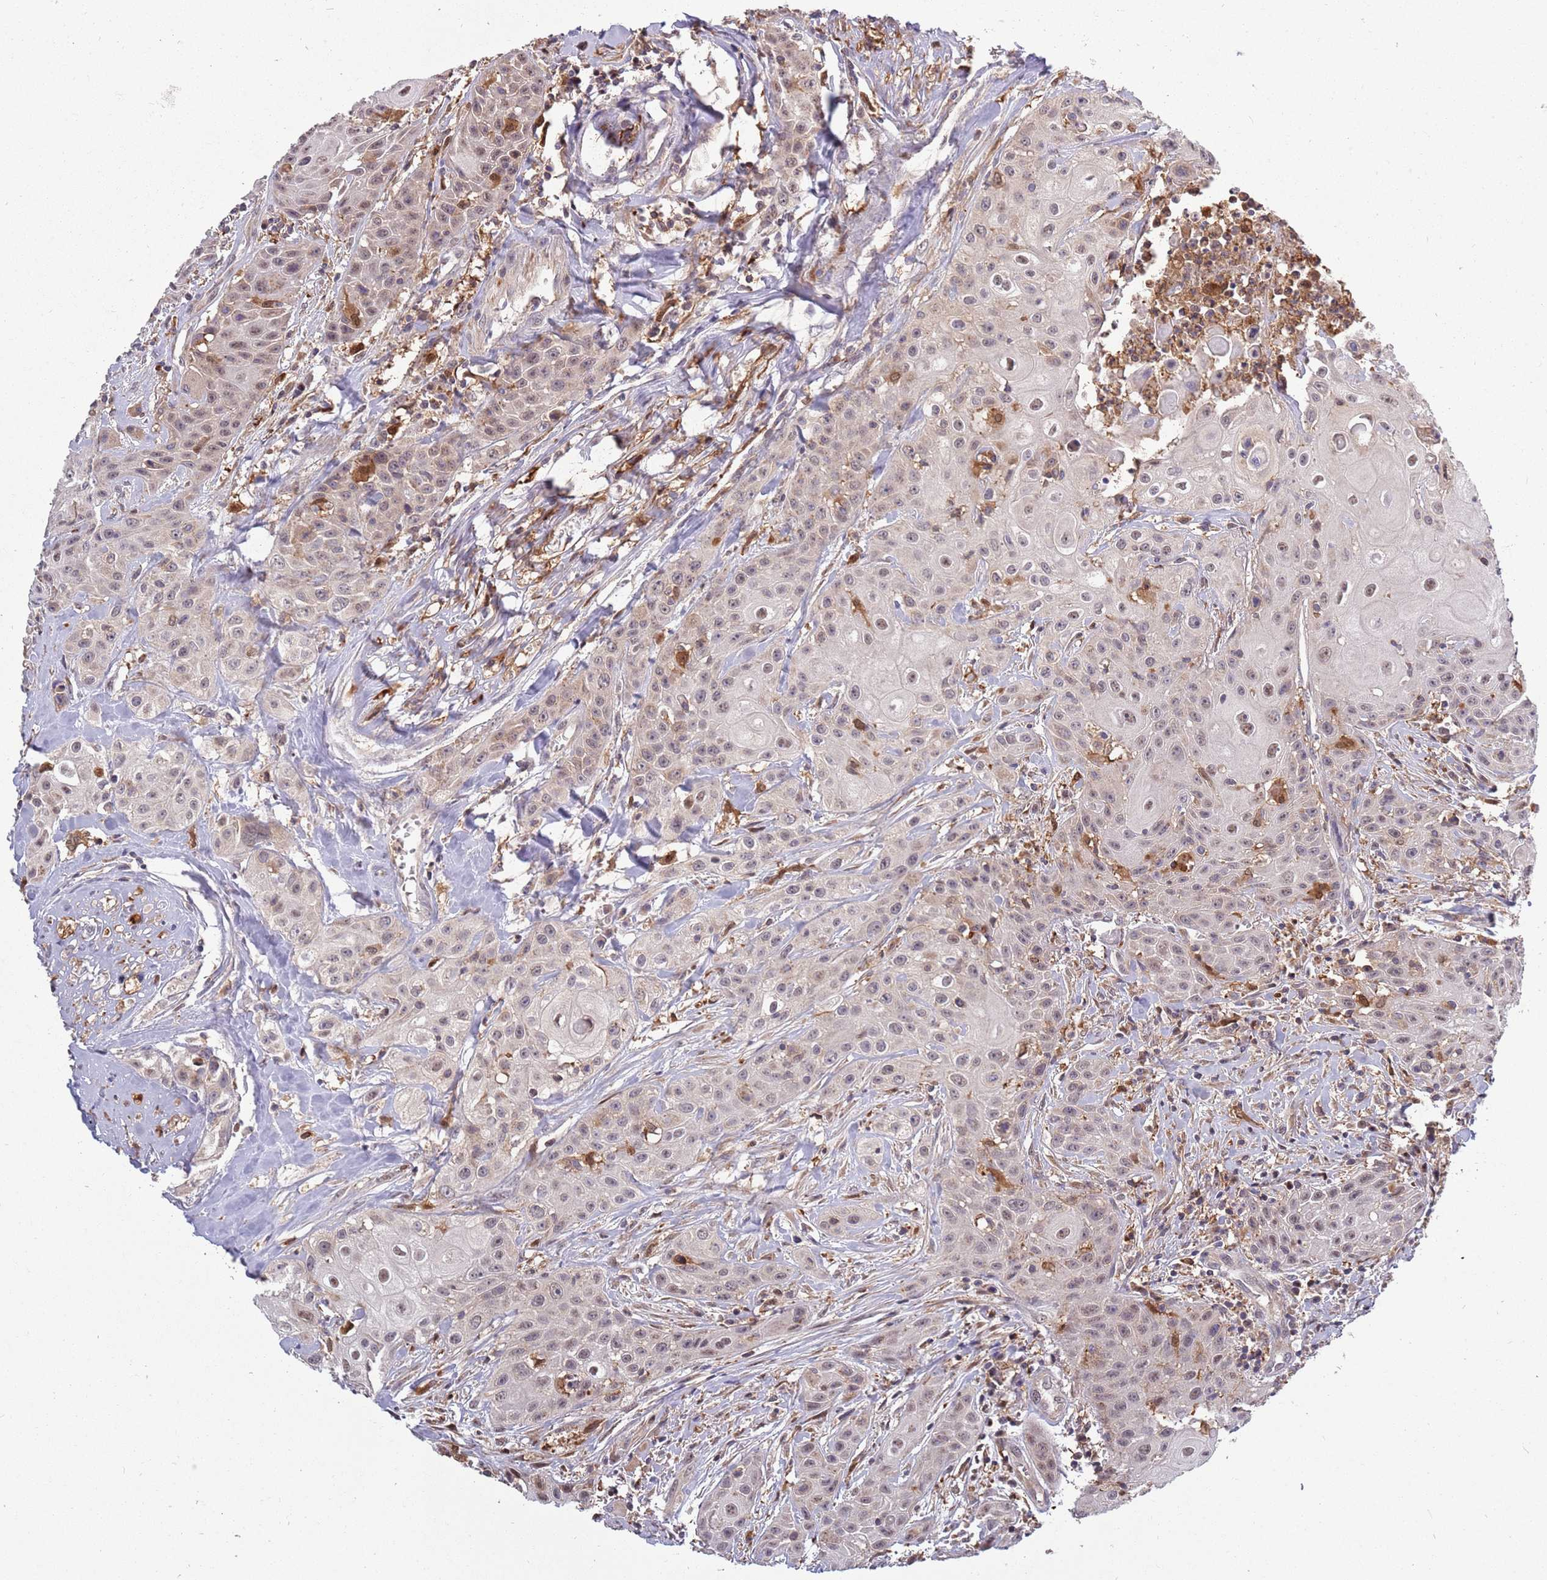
{"staining": {"intensity": "weak", "quantity": "25%-75%", "location": "nuclear"}, "tissue": "head and neck cancer", "cell_type": "Tumor cells", "image_type": "cancer", "snomed": [{"axis": "morphology", "description": "Squamous cell carcinoma, NOS"}, {"axis": "topography", "description": "Oral tissue"}, {"axis": "topography", "description": "Head-Neck"}], "caption": "Immunohistochemistry (IHC) micrograph of neoplastic tissue: head and neck cancer (squamous cell carcinoma) stained using immunohistochemistry reveals low levels of weak protein expression localized specifically in the nuclear of tumor cells, appearing as a nuclear brown color.", "gene": "CCNJL", "patient": {"sex": "female", "age": 82}}